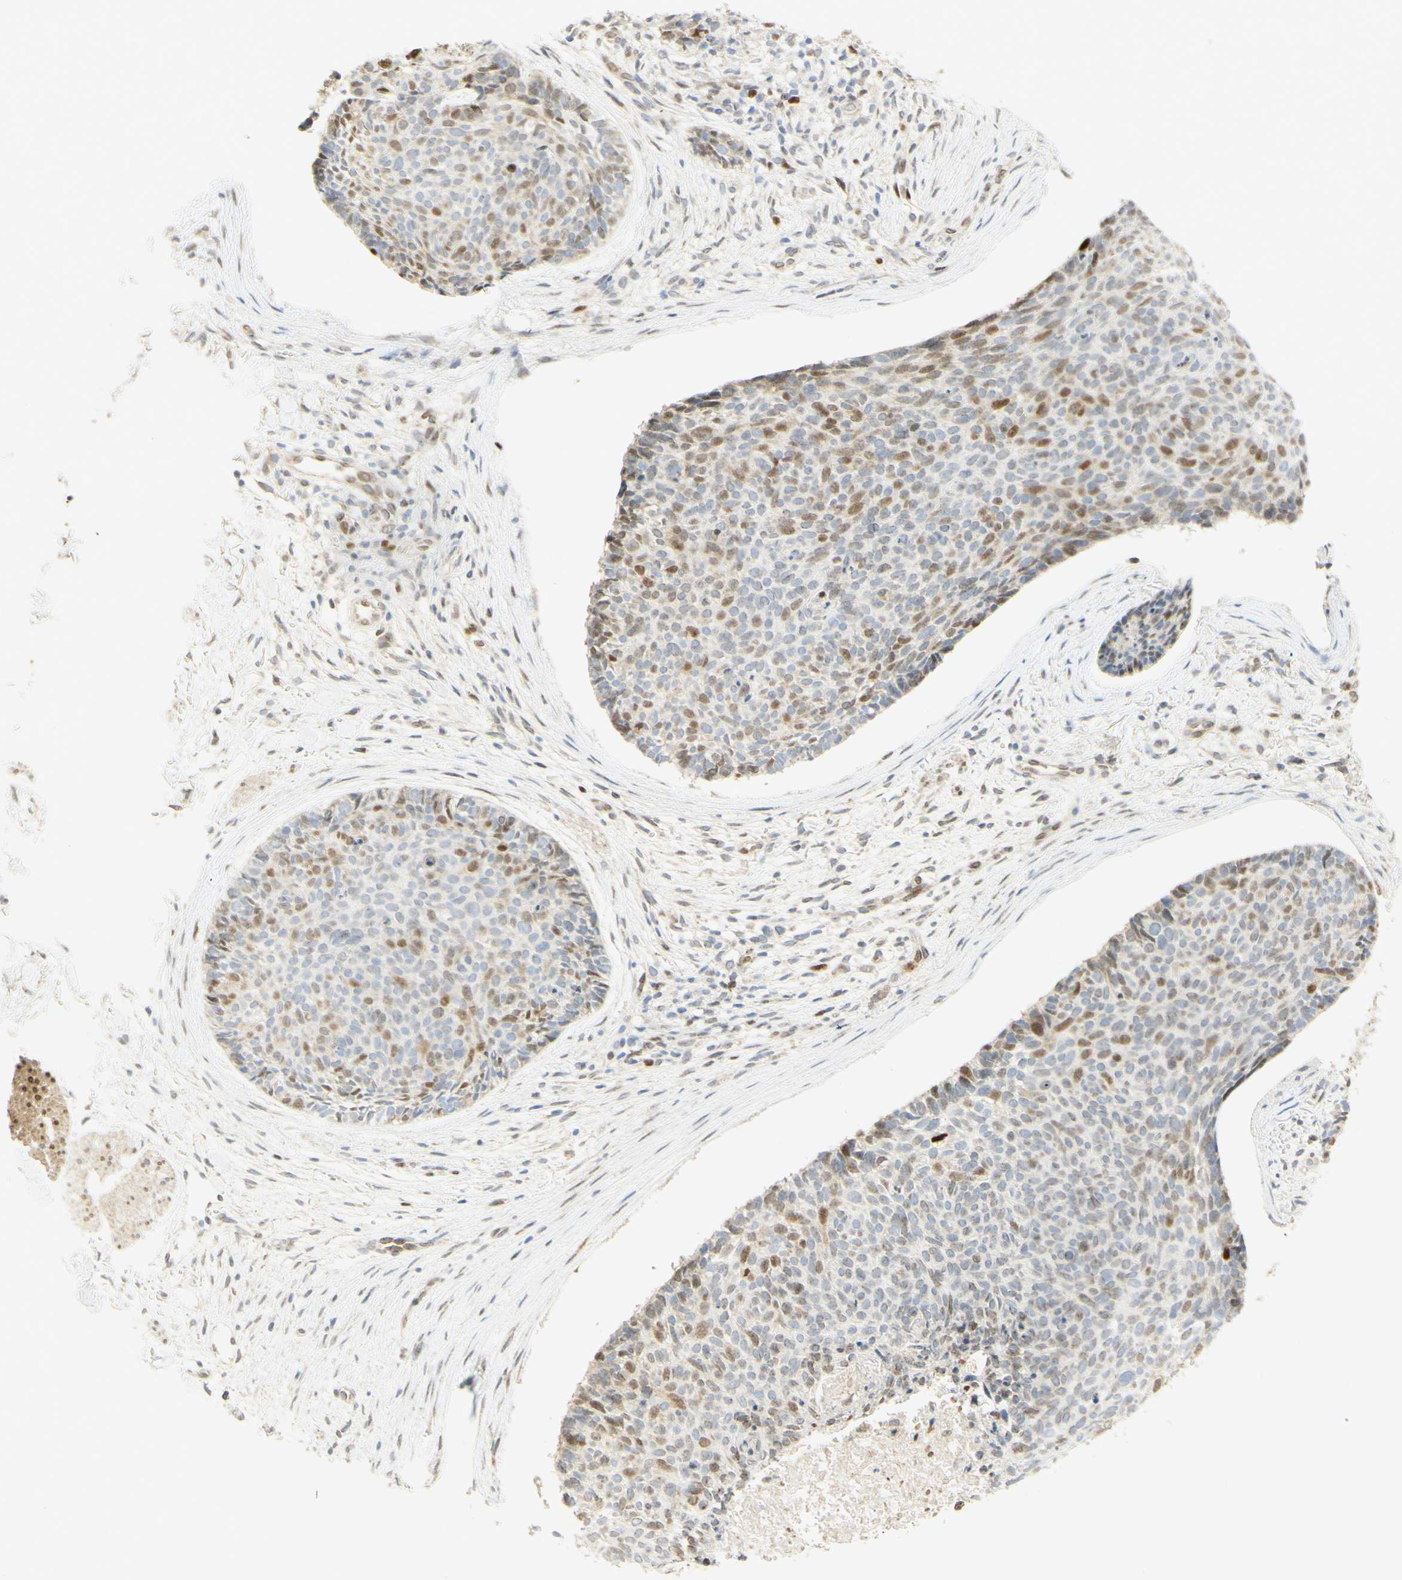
{"staining": {"intensity": "moderate", "quantity": "25%-75%", "location": "nuclear"}, "tissue": "skin cancer", "cell_type": "Tumor cells", "image_type": "cancer", "snomed": [{"axis": "morphology", "description": "Normal tissue, NOS"}, {"axis": "morphology", "description": "Basal cell carcinoma"}, {"axis": "topography", "description": "Skin"}], "caption": "A medium amount of moderate nuclear expression is identified in approximately 25%-75% of tumor cells in skin basal cell carcinoma tissue. Immunohistochemistry (ihc) stains the protein of interest in brown and the nuclei are stained blue.", "gene": "E2F1", "patient": {"sex": "female", "age": 56}}